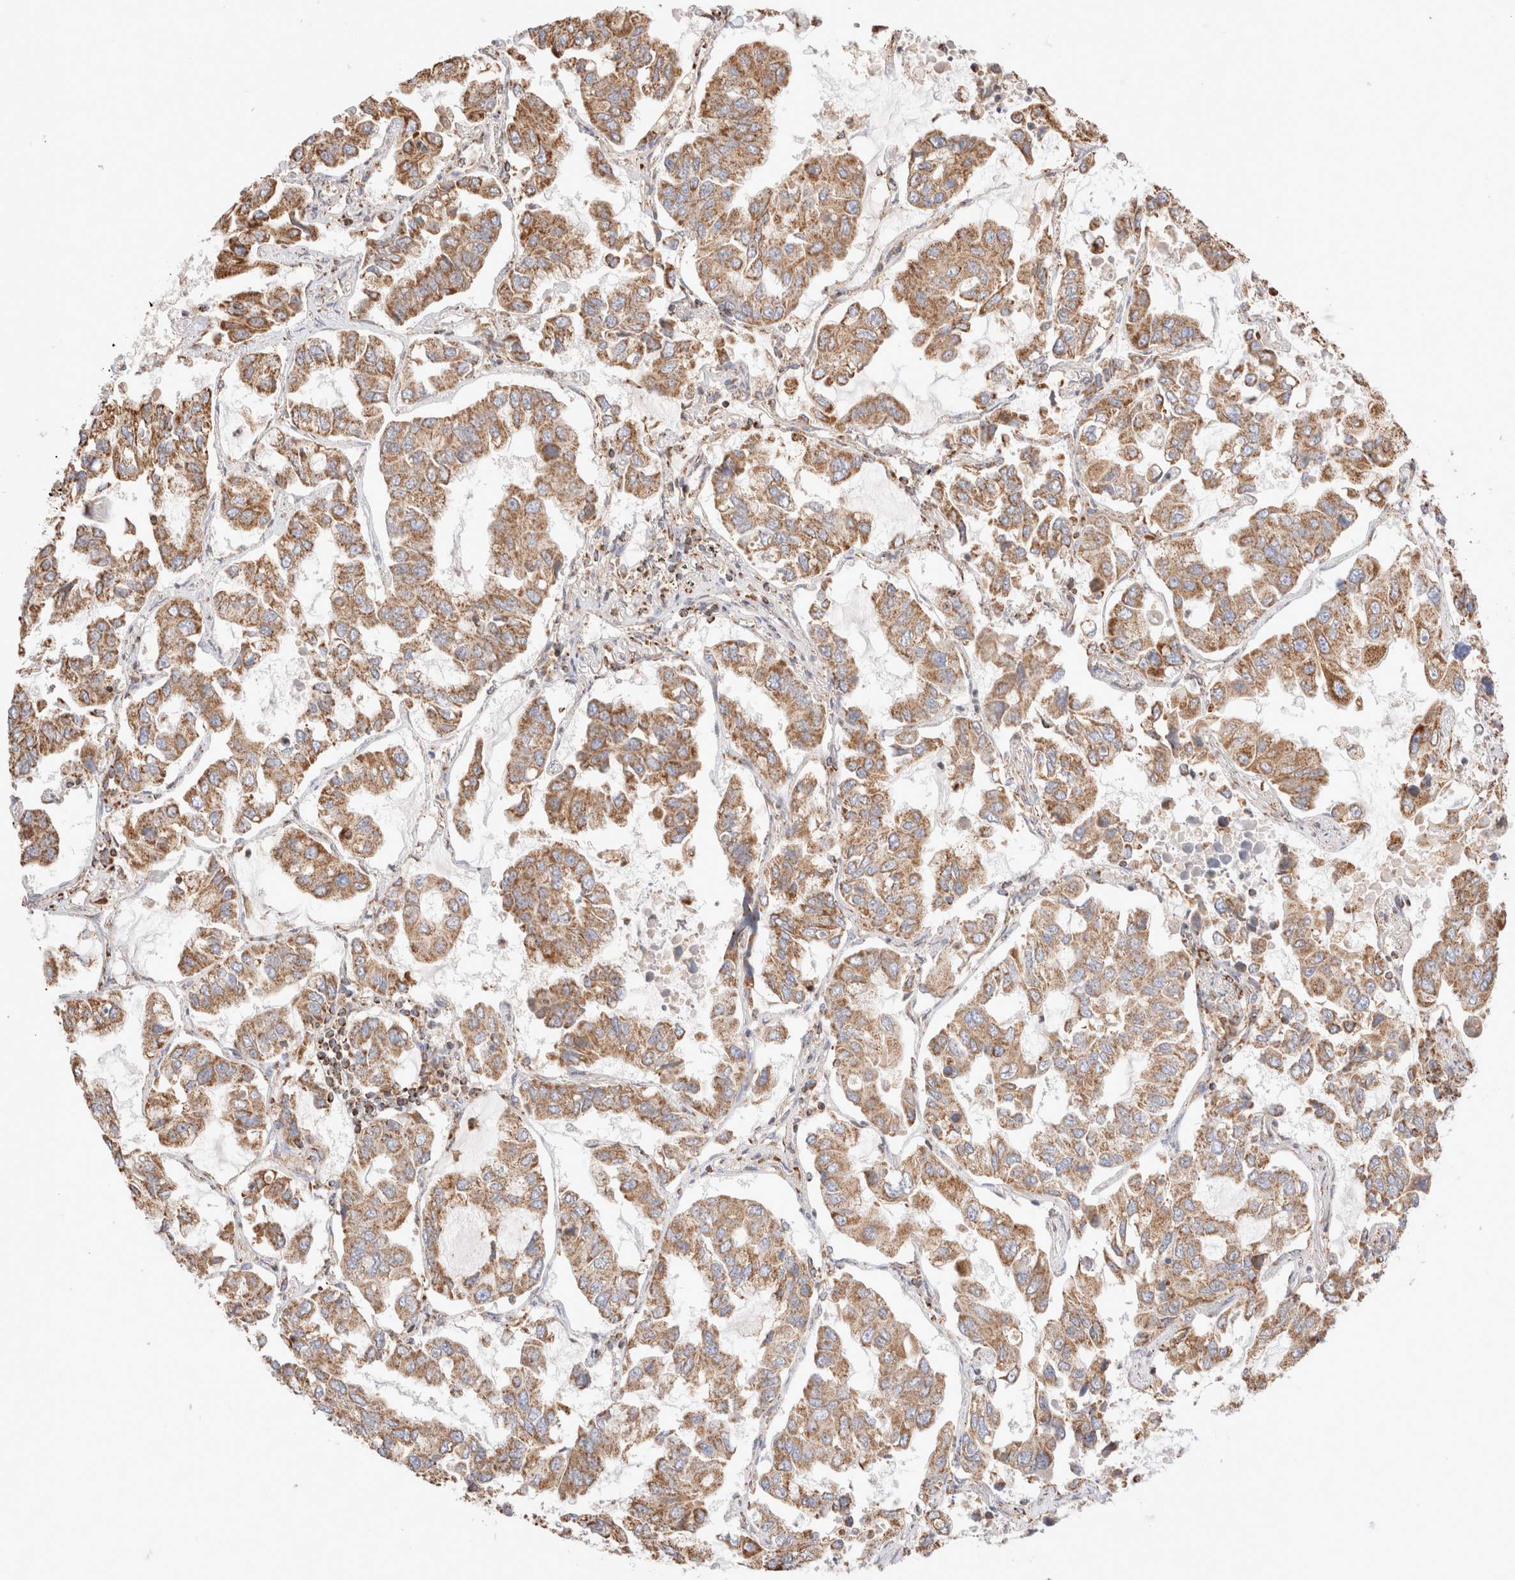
{"staining": {"intensity": "moderate", "quantity": ">75%", "location": "cytoplasmic/membranous"}, "tissue": "lung cancer", "cell_type": "Tumor cells", "image_type": "cancer", "snomed": [{"axis": "morphology", "description": "Adenocarcinoma, NOS"}, {"axis": "topography", "description": "Lung"}], "caption": "The immunohistochemical stain highlights moderate cytoplasmic/membranous positivity in tumor cells of adenocarcinoma (lung) tissue.", "gene": "TMPPE", "patient": {"sex": "male", "age": 64}}